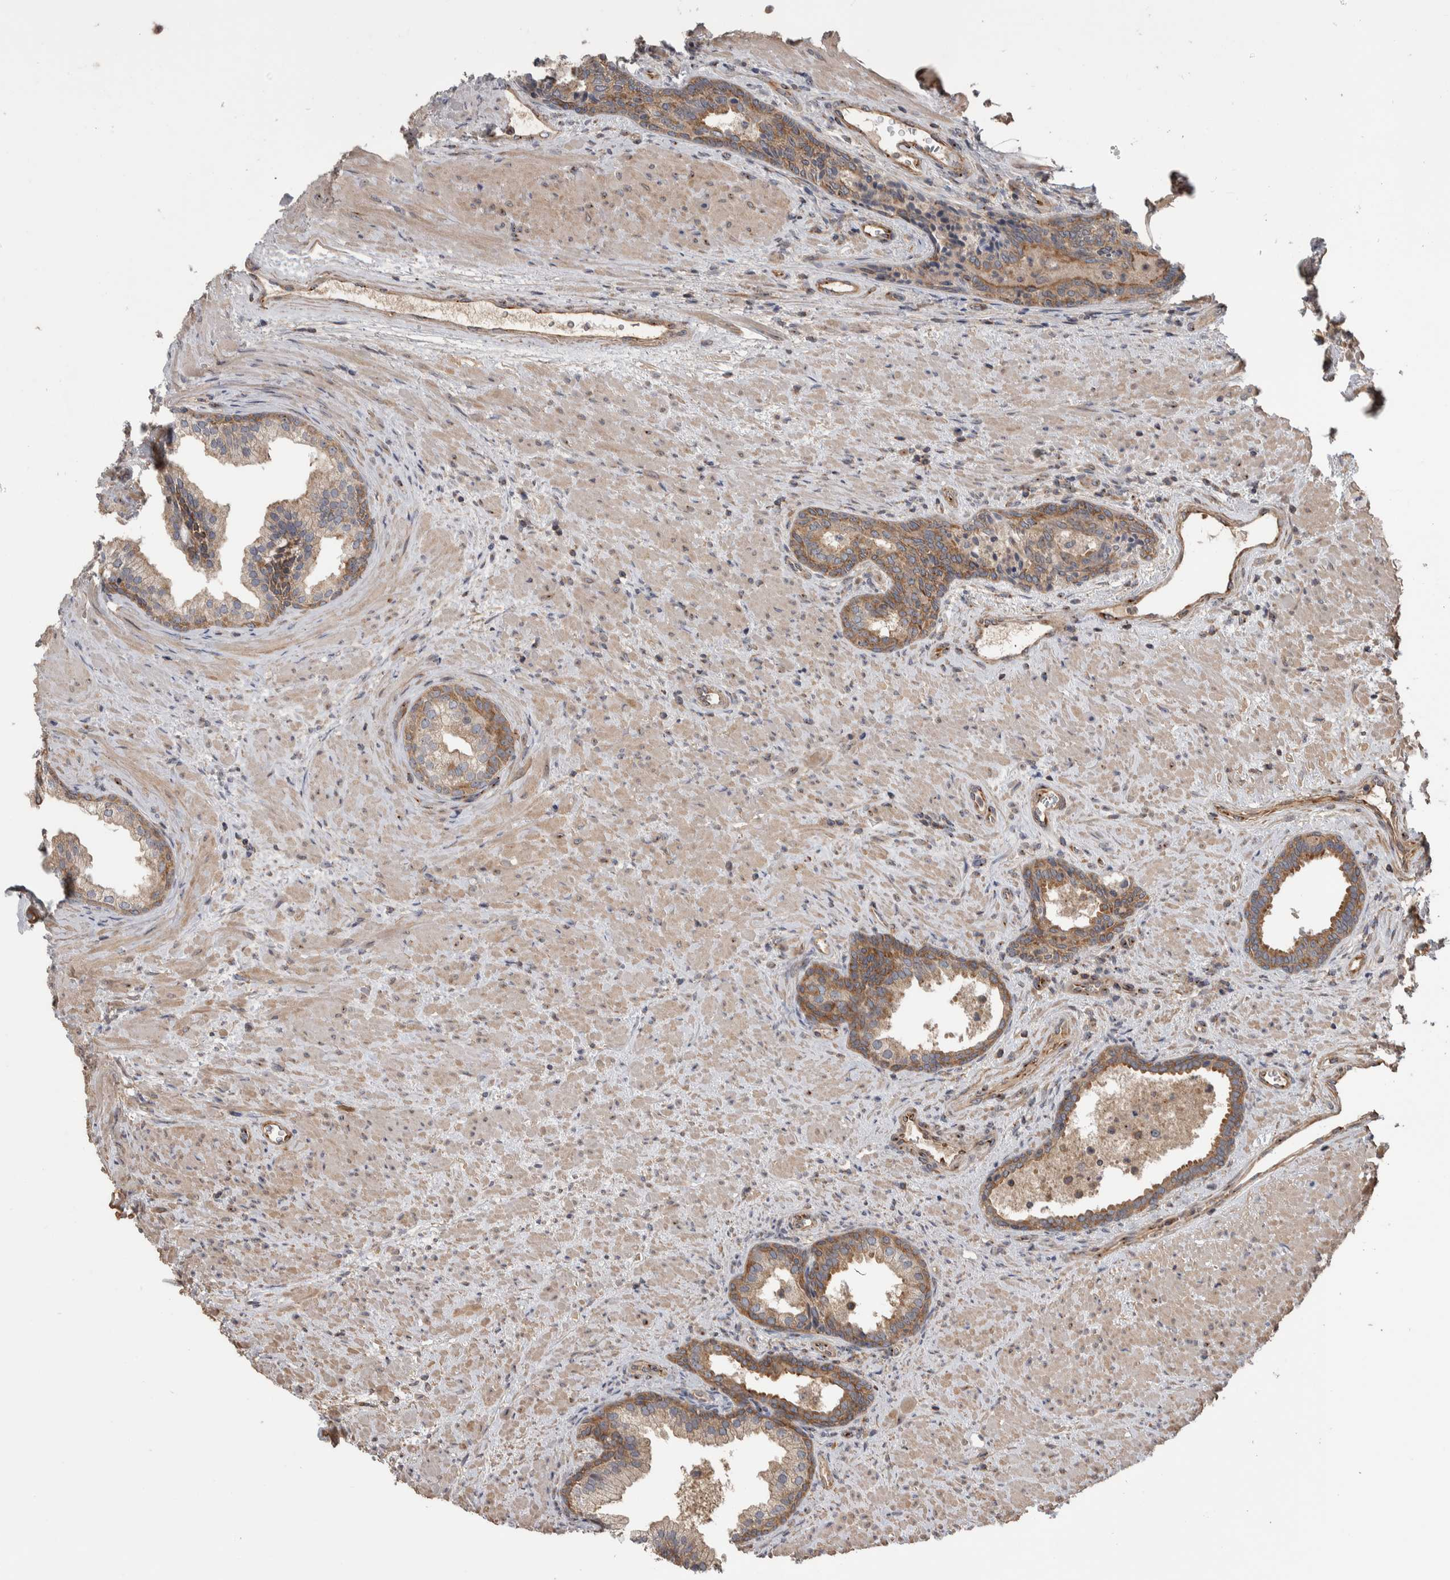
{"staining": {"intensity": "moderate", "quantity": "25%-75%", "location": "cytoplasmic/membranous"}, "tissue": "prostate", "cell_type": "Glandular cells", "image_type": "normal", "snomed": [{"axis": "morphology", "description": "Normal tissue, NOS"}, {"axis": "topography", "description": "Prostate"}], "caption": "Immunohistochemical staining of normal prostate demonstrates medium levels of moderate cytoplasmic/membranous expression in about 25%-75% of glandular cells.", "gene": "IFRD1", "patient": {"sex": "male", "age": 76}}